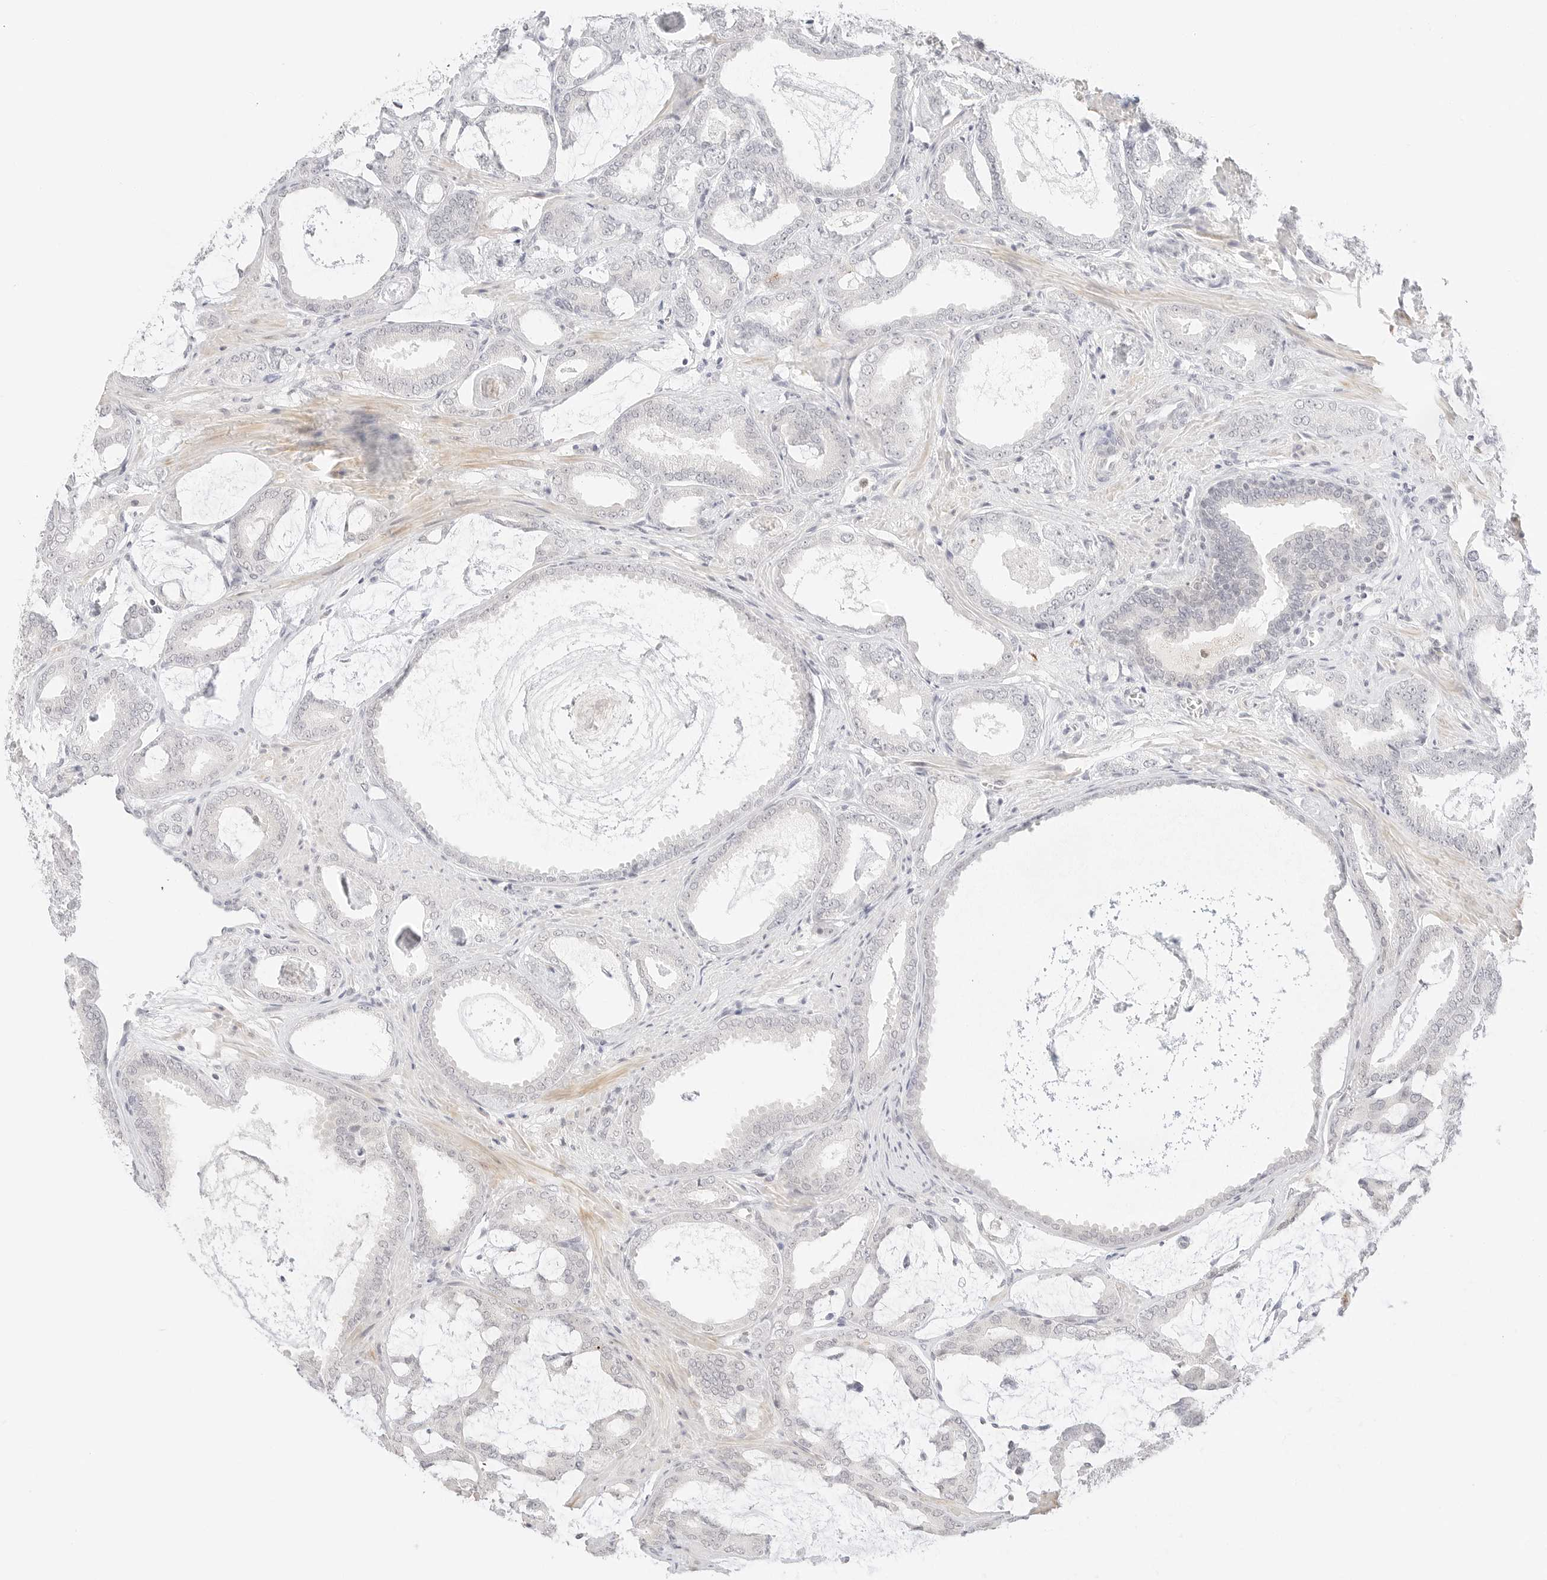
{"staining": {"intensity": "negative", "quantity": "none", "location": "none"}, "tissue": "prostate cancer", "cell_type": "Tumor cells", "image_type": "cancer", "snomed": [{"axis": "morphology", "description": "Adenocarcinoma, Low grade"}, {"axis": "topography", "description": "Prostate"}], "caption": "Tumor cells show no significant protein staining in prostate low-grade adenocarcinoma. (DAB (3,3'-diaminobenzidine) immunohistochemistry visualized using brightfield microscopy, high magnification).", "gene": "GNAS", "patient": {"sex": "male", "age": 71}}